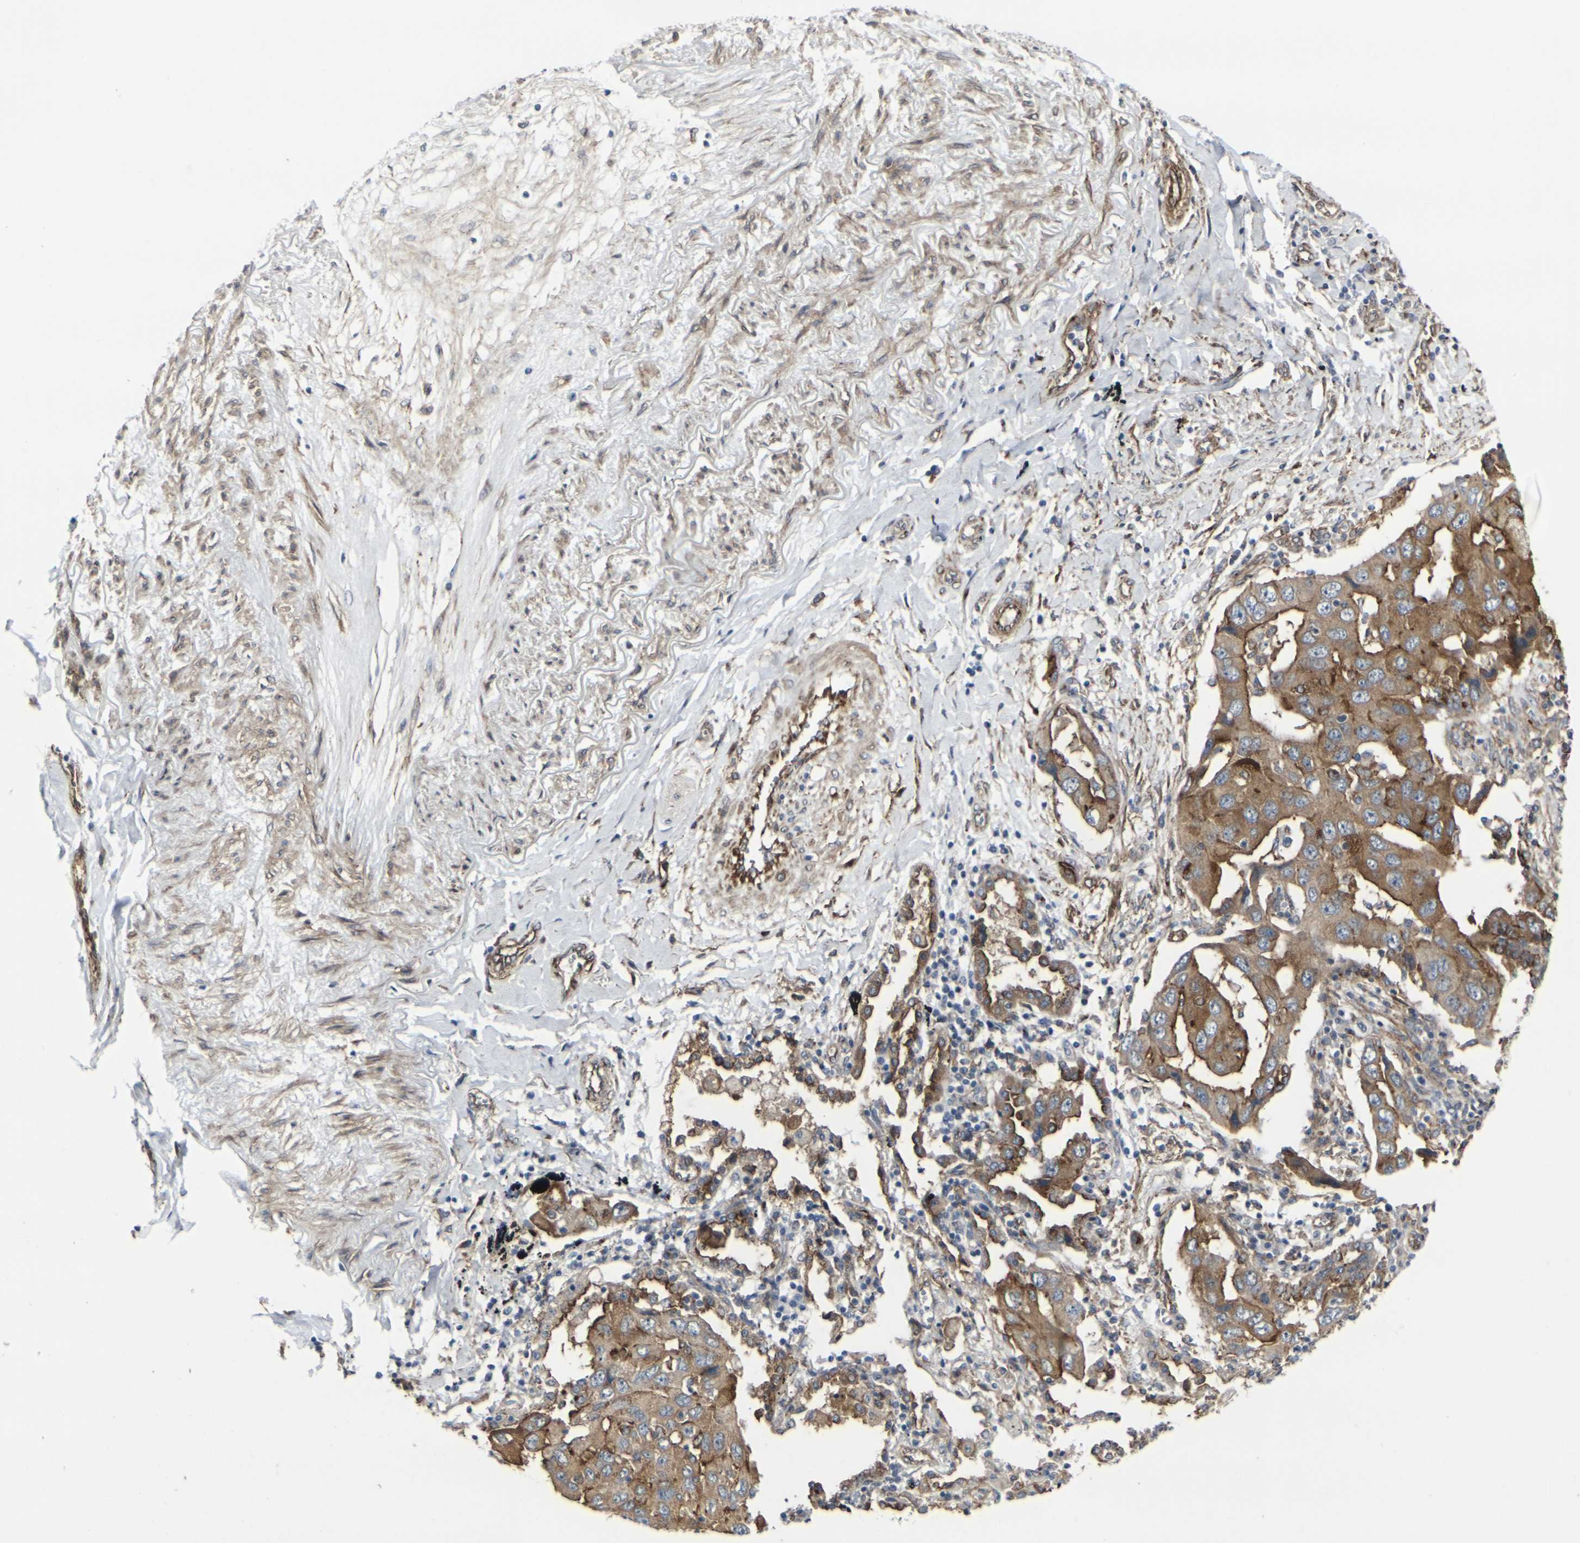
{"staining": {"intensity": "moderate", "quantity": ">75%", "location": "cytoplasmic/membranous"}, "tissue": "lung cancer", "cell_type": "Tumor cells", "image_type": "cancer", "snomed": [{"axis": "morphology", "description": "Adenocarcinoma, NOS"}, {"axis": "topography", "description": "Lung"}], "caption": "Lung cancer stained with IHC demonstrates moderate cytoplasmic/membranous expression in about >75% of tumor cells.", "gene": "MYOF", "patient": {"sex": "female", "age": 65}}